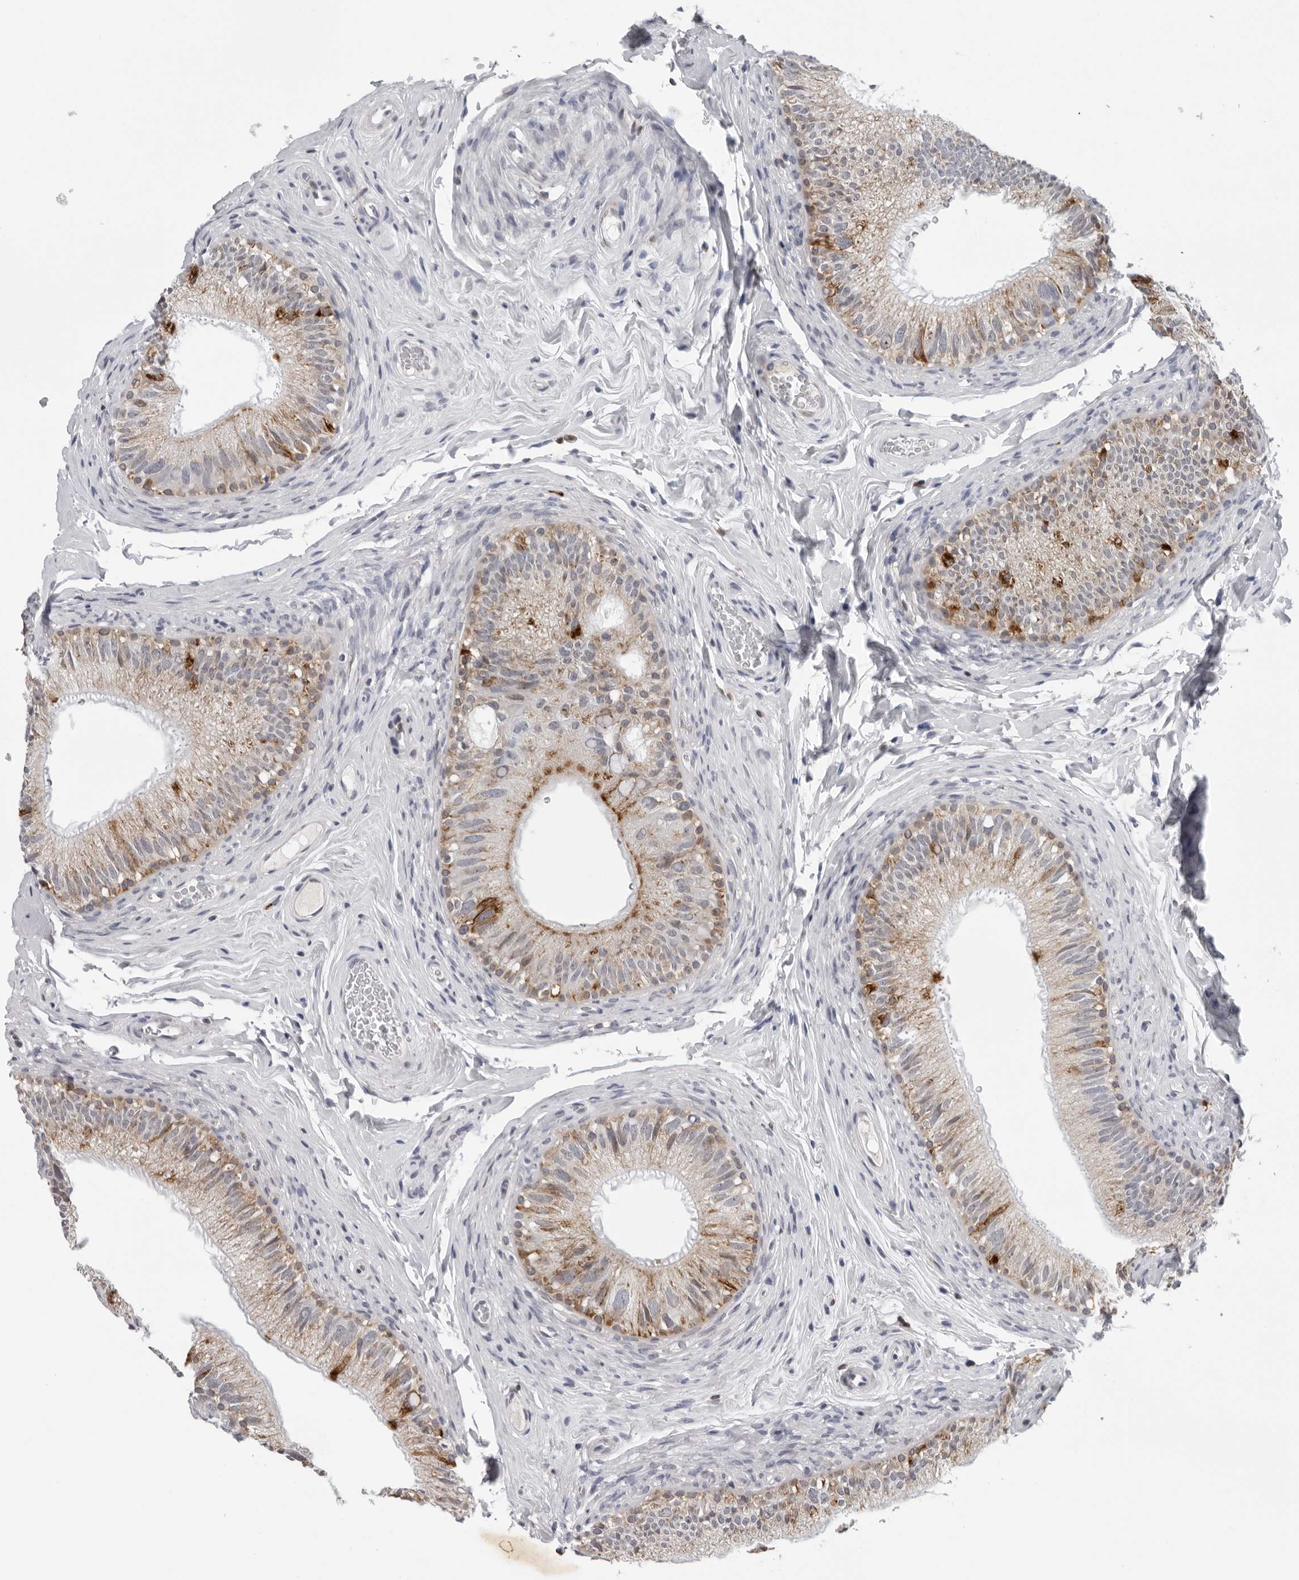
{"staining": {"intensity": "moderate", "quantity": "25%-75%", "location": "cytoplasmic/membranous"}, "tissue": "epididymis", "cell_type": "Glandular cells", "image_type": "normal", "snomed": [{"axis": "morphology", "description": "Normal tissue, NOS"}, {"axis": "topography", "description": "Epididymis"}], "caption": "The histopathology image displays immunohistochemical staining of benign epididymis. There is moderate cytoplasmic/membranous staining is seen in approximately 25%-75% of glandular cells.", "gene": "CPT2", "patient": {"sex": "male", "age": 49}}